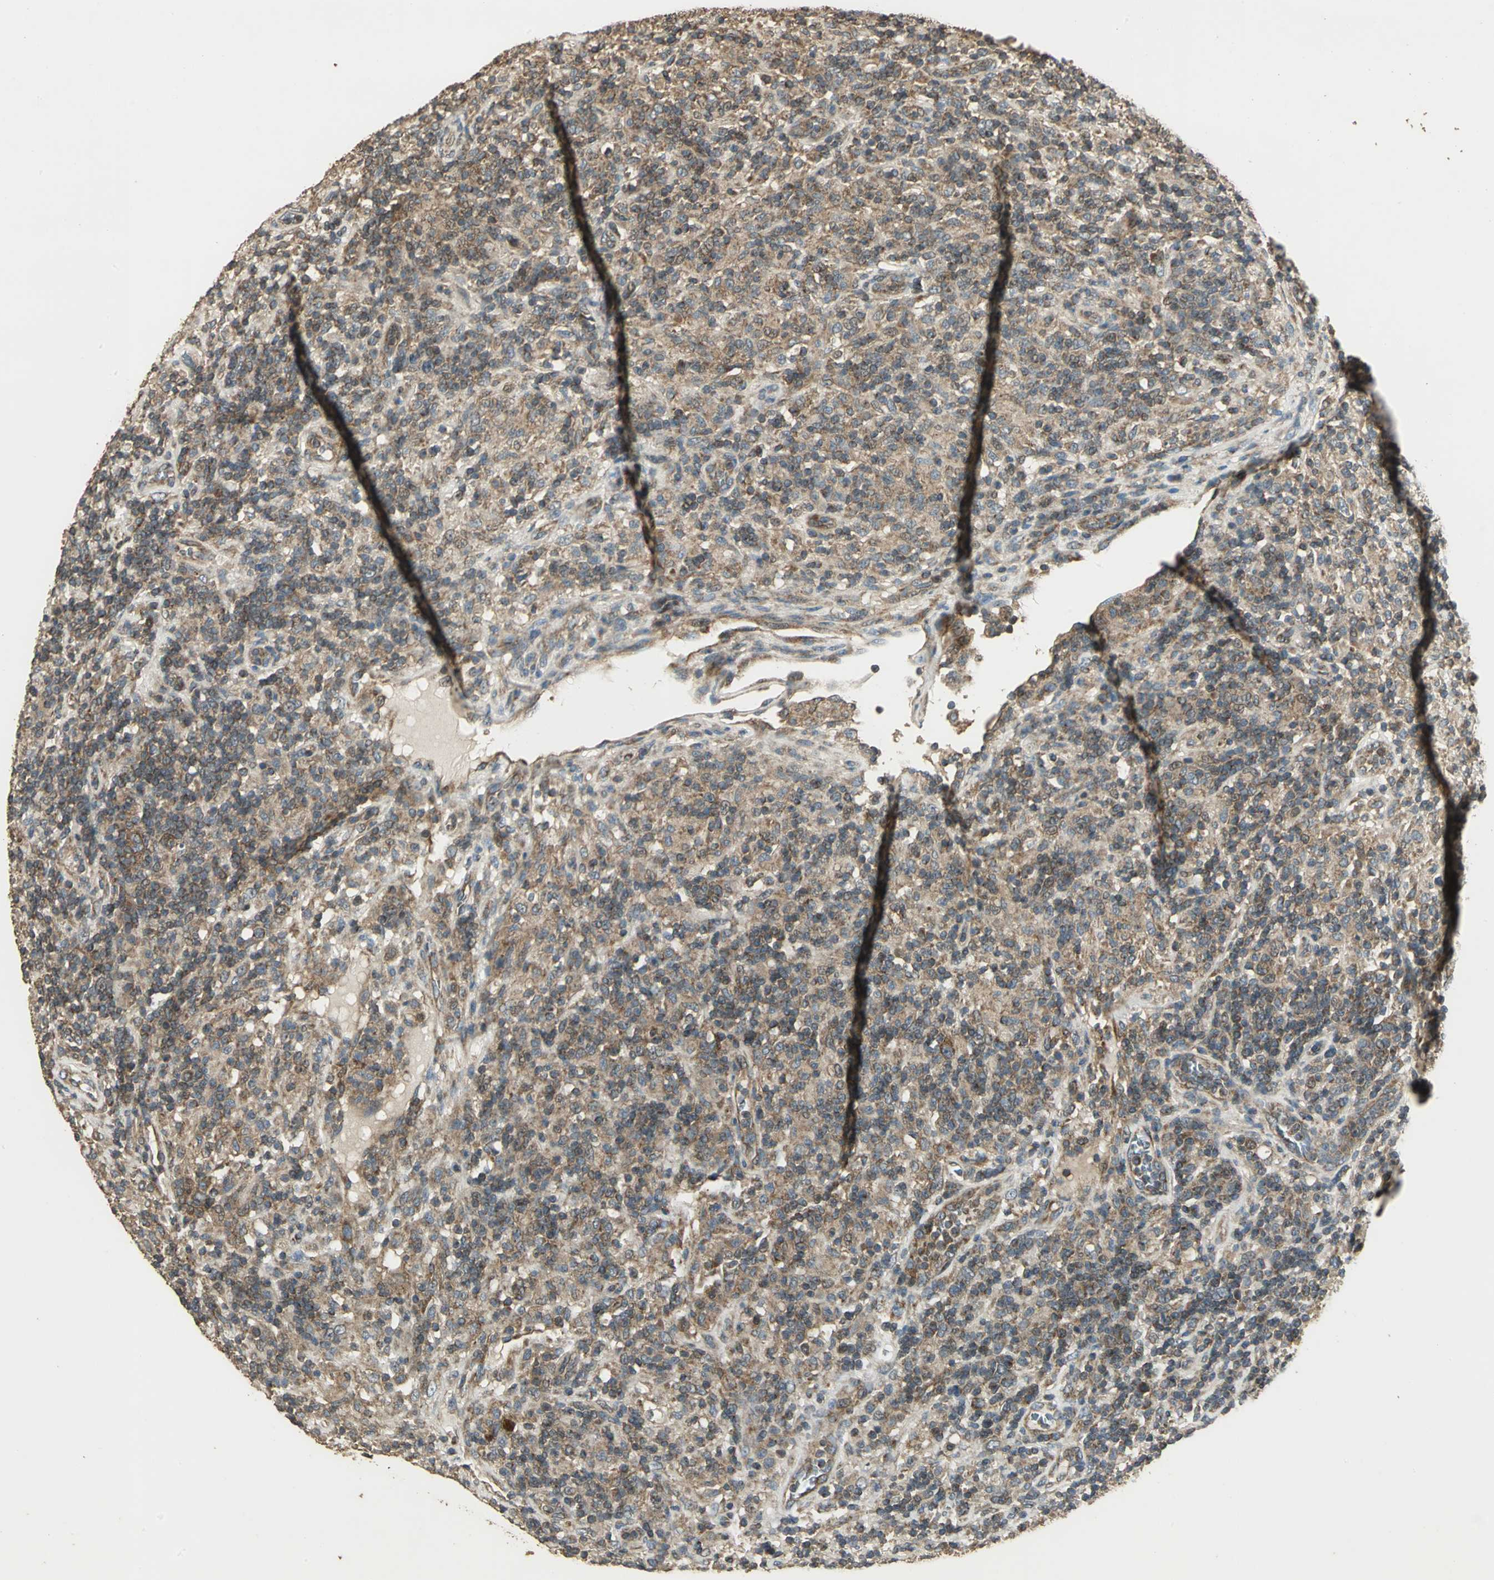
{"staining": {"intensity": "weak", "quantity": ">75%", "location": "cytoplasmic/membranous"}, "tissue": "lymphoma", "cell_type": "Tumor cells", "image_type": "cancer", "snomed": [{"axis": "morphology", "description": "Hodgkin's disease, NOS"}, {"axis": "topography", "description": "Lymph node"}], "caption": "Lymphoma stained with DAB (3,3'-diaminobenzidine) immunohistochemistry shows low levels of weak cytoplasmic/membranous positivity in approximately >75% of tumor cells. (DAB (3,3'-diaminobenzidine) IHC with brightfield microscopy, high magnification).", "gene": "KANK1", "patient": {"sex": "male", "age": 70}}